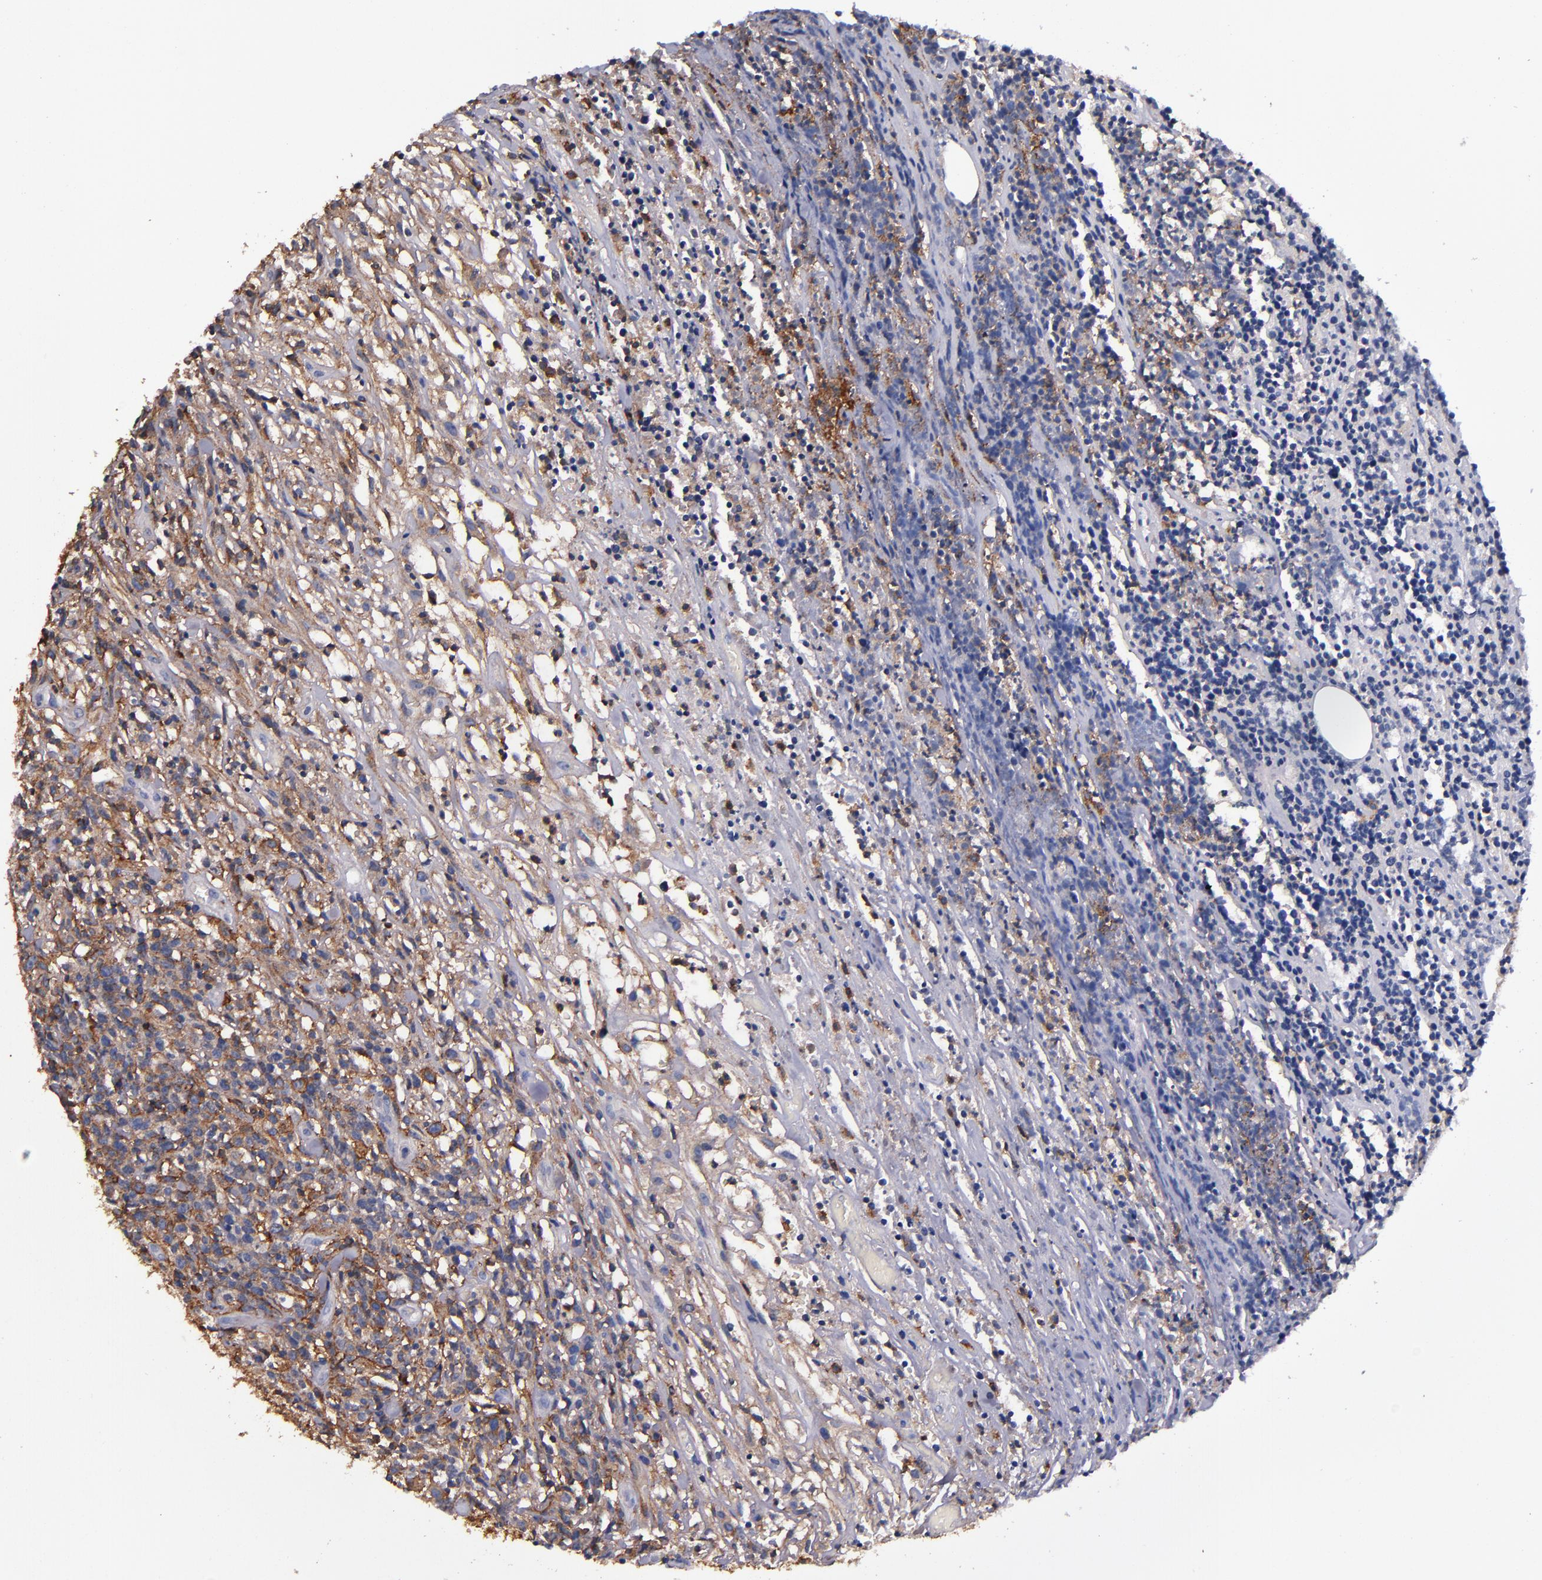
{"staining": {"intensity": "moderate", "quantity": ">75%", "location": "cytoplasmic/membranous"}, "tissue": "lymphoma", "cell_type": "Tumor cells", "image_type": "cancer", "snomed": [{"axis": "morphology", "description": "Malignant lymphoma, non-Hodgkin's type, High grade"}, {"axis": "topography", "description": "Lymph node"}], "caption": "Immunohistochemistry (IHC) photomicrograph of neoplastic tissue: high-grade malignant lymphoma, non-Hodgkin's type stained using immunohistochemistry shows medium levels of moderate protein expression localized specifically in the cytoplasmic/membranous of tumor cells, appearing as a cytoplasmic/membranous brown color.", "gene": "SIRPA", "patient": {"sex": "female", "age": 73}}